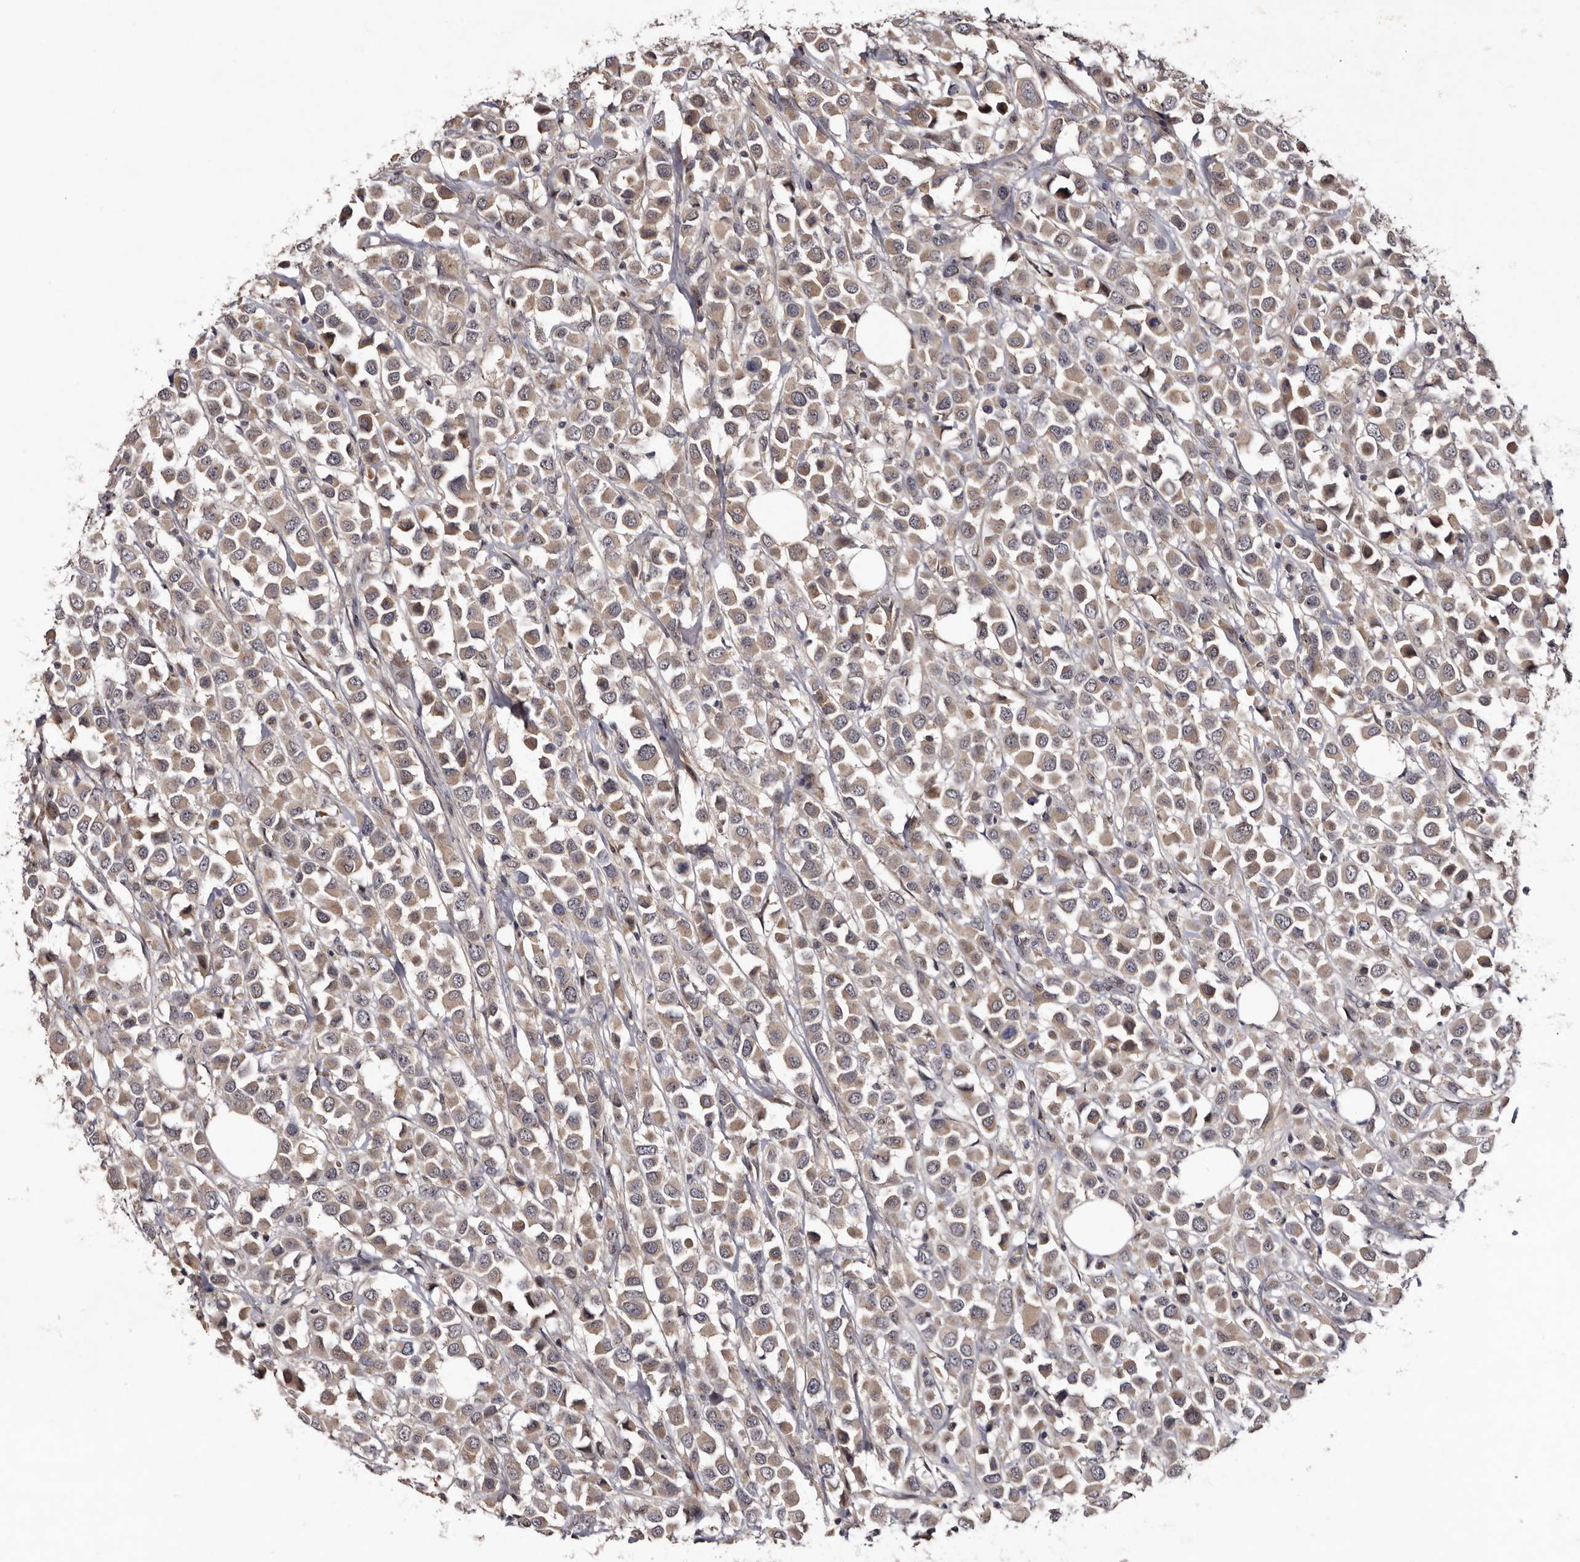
{"staining": {"intensity": "weak", "quantity": ">75%", "location": "cytoplasmic/membranous"}, "tissue": "breast cancer", "cell_type": "Tumor cells", "image_type": "cancer", "snomed": [{"axis": "morphology", "description": "Duct carcinoma"}, {"axis": "topography", "description": "Breast"}], "caption": "Immunohistochemical staining of breast intraductal carcinoma reveals weak cytoplasmic/membranous protein positivity in about >75% of tumor cells.", "gene": "LANCL2", "patient": {"sex": "female", "age": 61}}